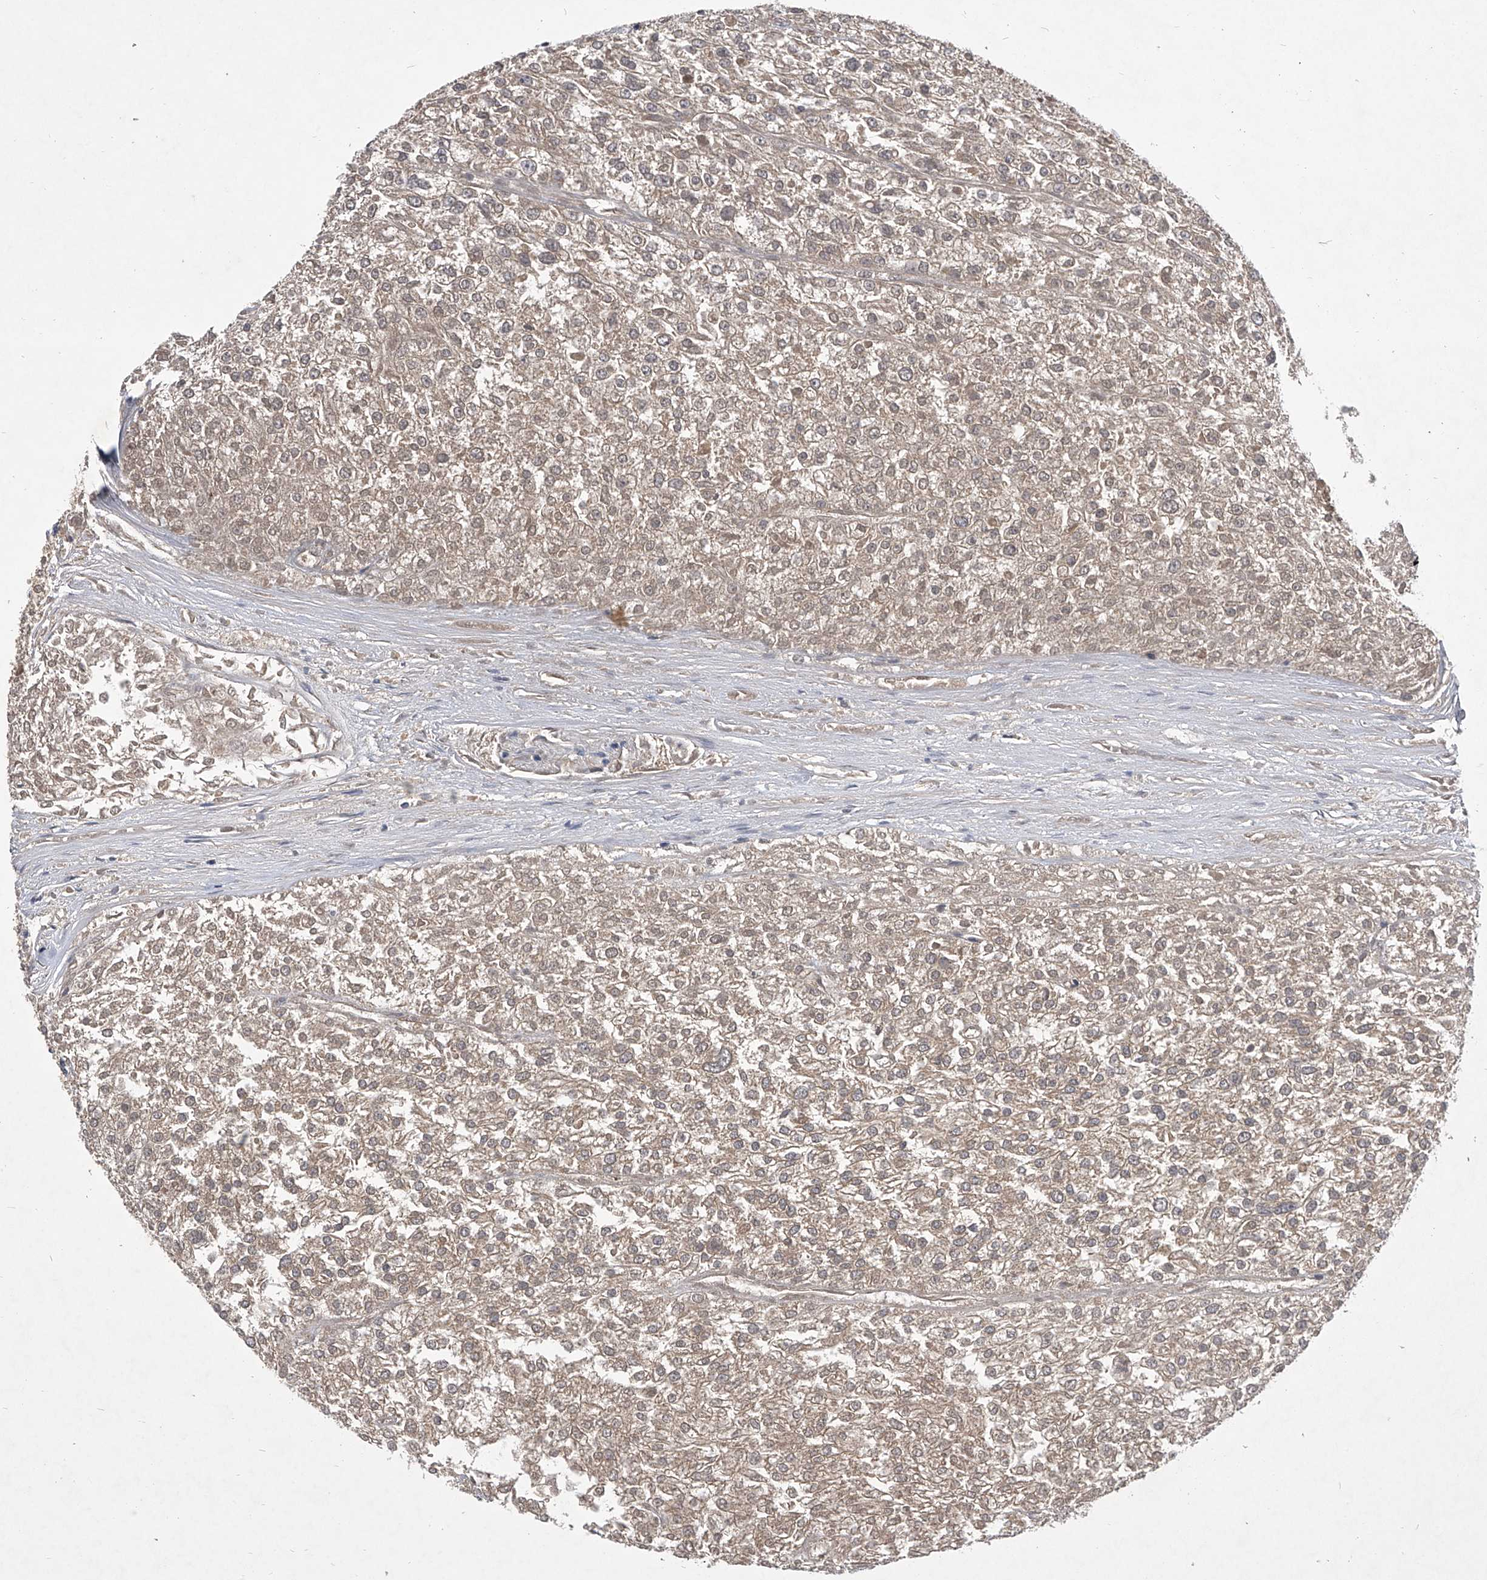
{"staining": {"intensity": "weak", "quantity": ">75%", "location": "cytoplasmic/membranous"}, "tissue": "renal cancer", "cell_type": "Tumor cells", "image_type": "cancer", "snomed": [{"axis": "morphology", "description": "Adenocarcinoma, NOS"}, {"axis": "topography", "description": "Kidney"}], "caption": "Immunohistochemistry (IHC) photomicrograph of neoplastic tissue: human renal adenocarcinoma stained using immunohistochemistry (IHC) shows low levels of weak protein expression localized specifically in the cytoplasmic/membranous of tumor cells, appearing as a cytoplasmic/membranous brown color.", "gene": "CCR4", "patient": {"sex": "female", "age": 54}}